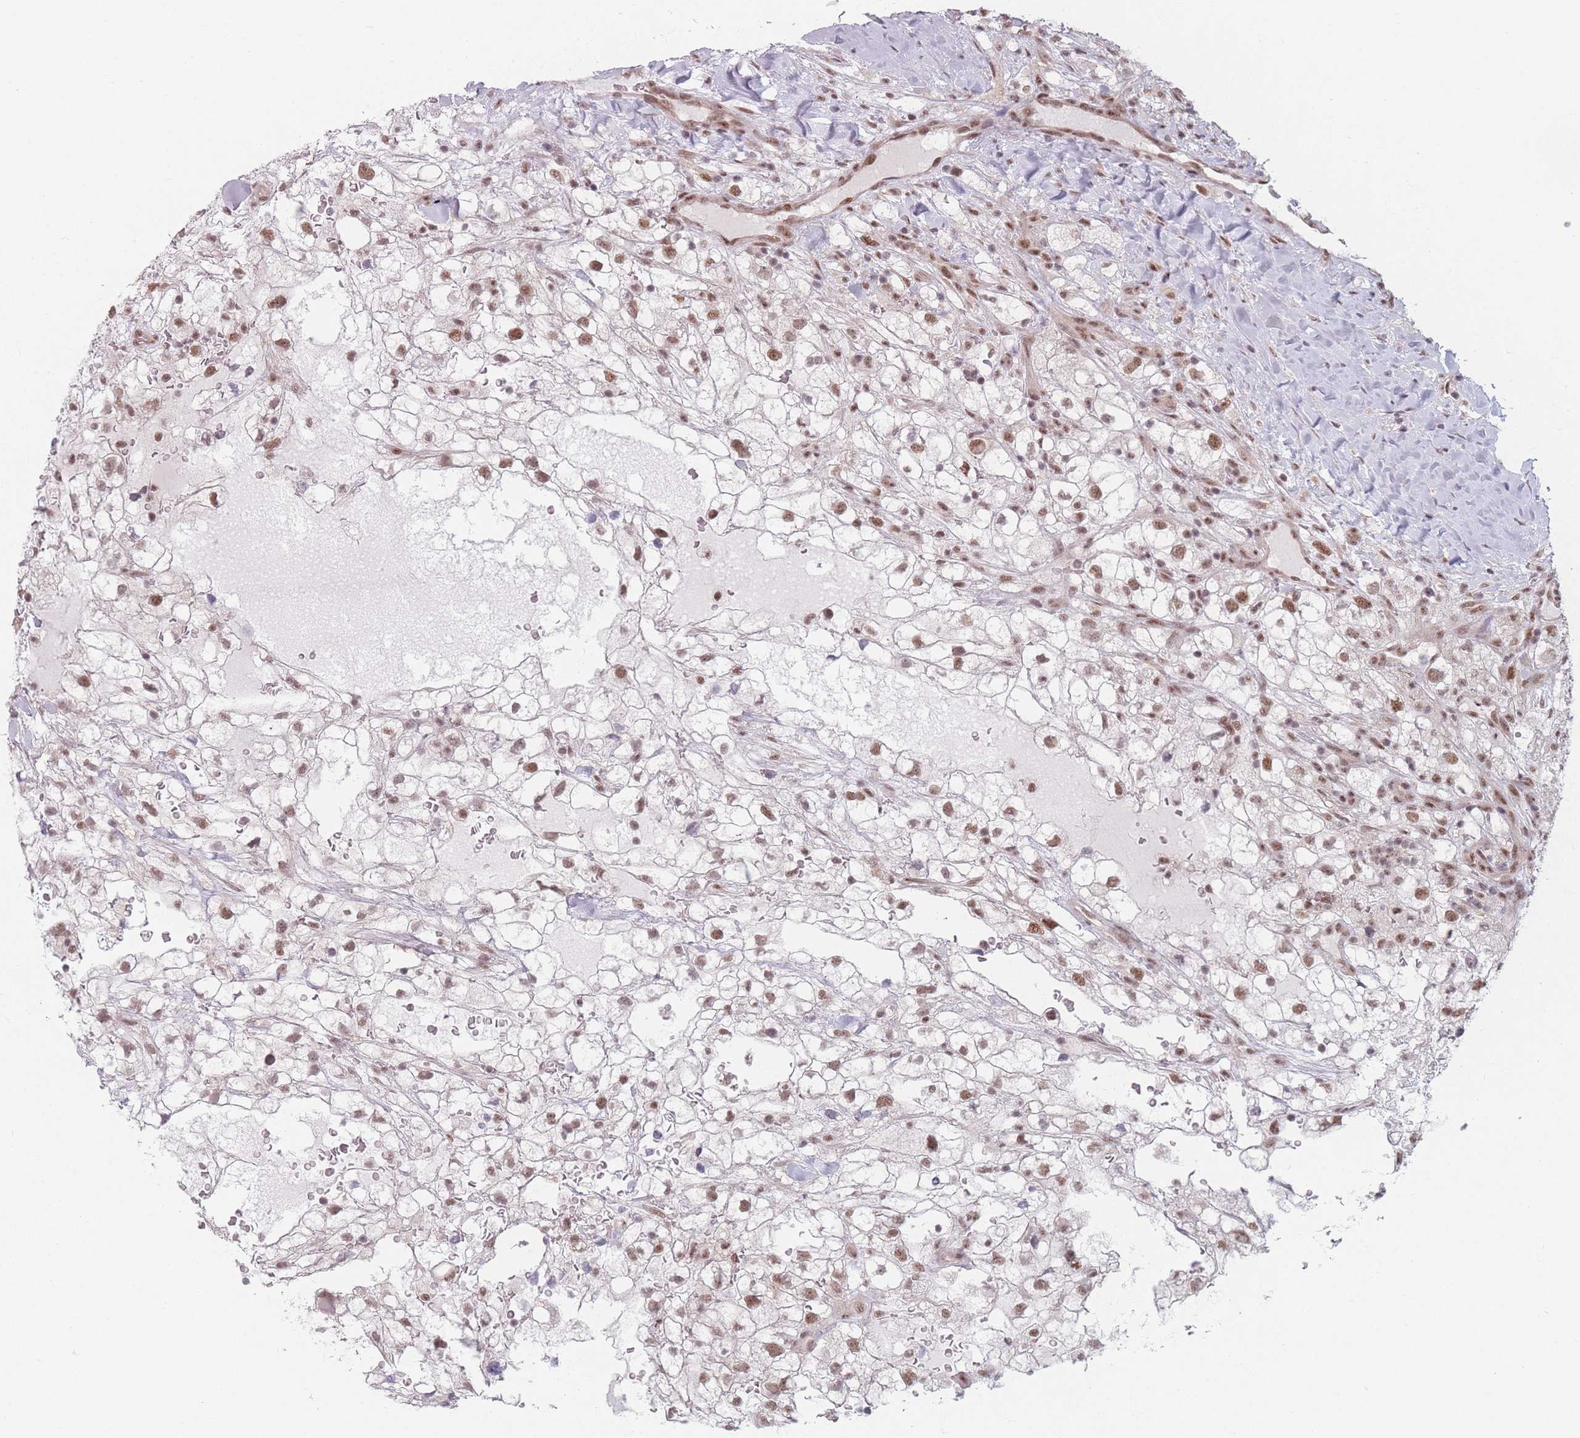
{"staining": {"intensity": "moderate", "quantity": ">75%", "location": "nuclear"}, "tissue": "renal cancer", "cell_type": "Tumor cells", "image_type": "cancer", "snomed": [{"axis": "morphology", "description": "Adenocarcinoma, NOS"}, {"axis": "topography", "description": "Kidney"}], "caption": "Protein staining of adenocarcinoma (renal) tissue exhibits moderate nuclear positivity in about >75% of tumor cells.", "gene": "ZC3H14", "patient": {"sex": "male", "age": 59}}